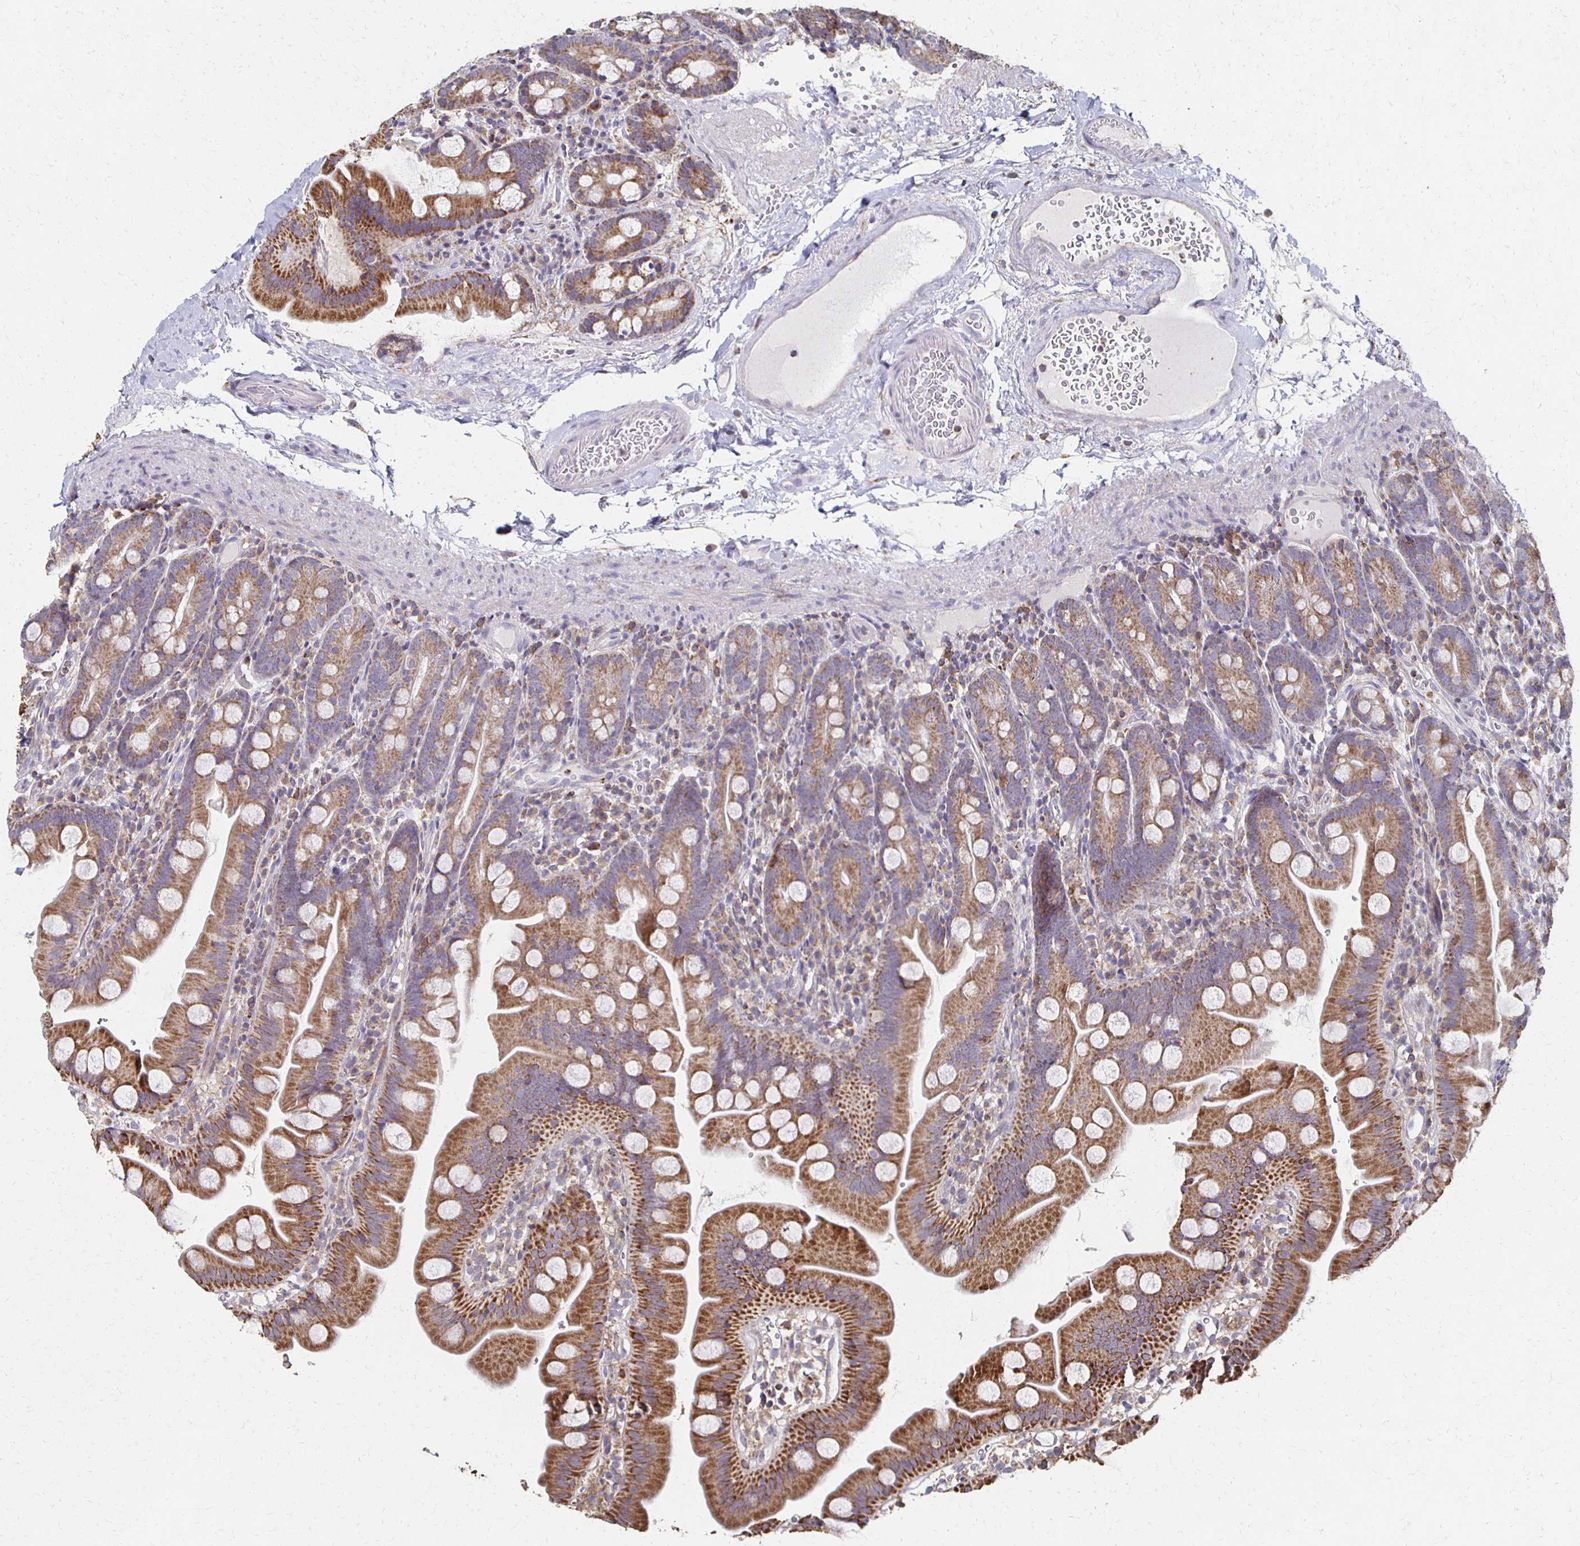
{"staining": {"intensity": "moderate", "quantity": ">75%", "location": "cytoplasmic/membranous"}, "tissue": "small intestine", "cell_type": "Glandular cells", "image_type": "normal", "snomed": [{"axis": "morphology", "description": "Normal tissue, NOS"}, {"axis": "topography", "description": "Small intestine"}], "caption": "Immunohistochemistry (IHC) (DAB) staining of normal small intestine demonstrates moderate cytoplasmic/membranous protein positivity in about >75% of glandular cells. (DAB = brown stain, brightfield microscopy at high magnification).", "gene": "CX3CR1", "patient": {"sex": "female", "age": 68}}